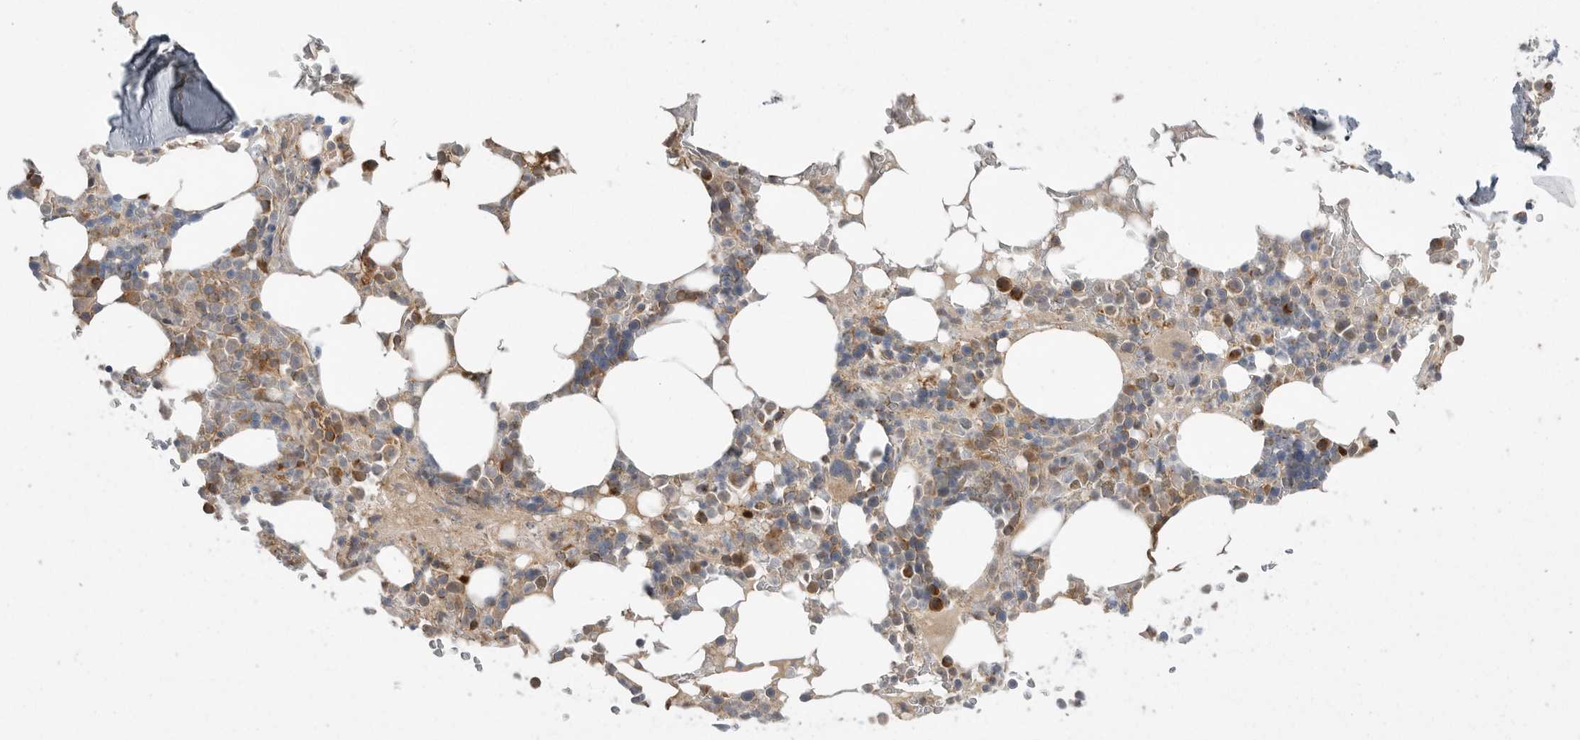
{"staining": {"intensity": "moderate", "quantity": "<25%", "location": "cytoplasmic/membranous"}, "tissue": "bone marrow", "cell_type": "Hematopoietic cells", "image_type": "normal", "snomed": [{"axis": "morphology", "description": "Normal tissue, NOS"}, {"axis": "topography", "description": "Bone marrow"}], "caption": "Immunohistochemistry (IHC) staining of unremarkable bone marrow, which demonstrates low levels of moderate cytoplasmic/membranous positivity in approximately <25% of hematopoietic cells indicating moderate cytoplasmic/membranous protein staining. The staining was performed using DAB (brown) for protein detection and nuclei were counterstained in hematoxylin (blue).", "gene": "KYAT3", "patient": {"sex": "male", "age": 58}}